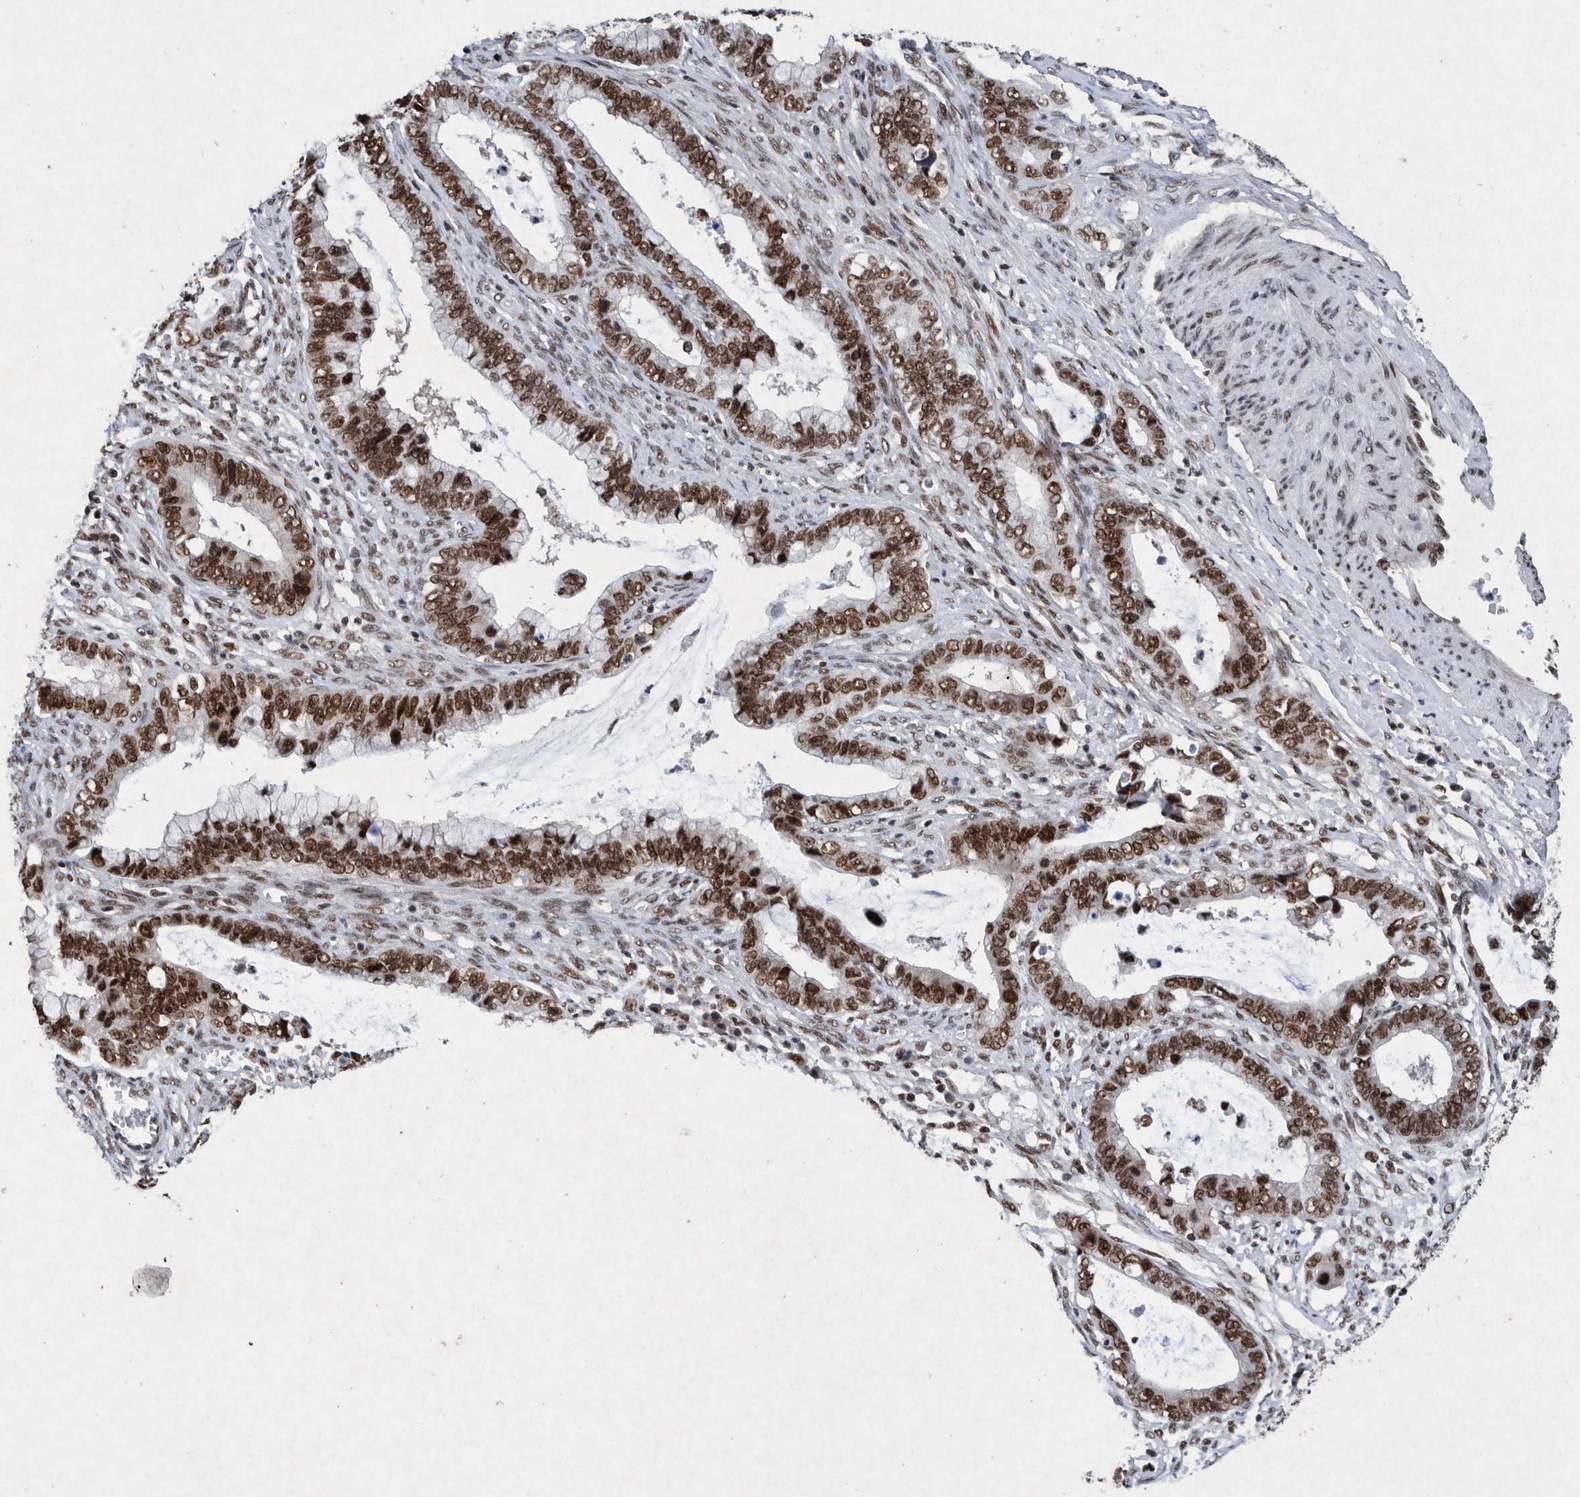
{"staining": {"intensity": "strong", "quantity": ">75%", "location": "nuclear"}, "tissue": "cervical cancer", "cell_type": "Tumor cells", "image_type": "cancer", "snomed": [{"axis": "morphology", "description": "Adenocarcinoma, NOS"}, {"axis": "topography", "description": "Cervix"}], "caption": "IHC histopathology image of neoplastic tissue: human cervical cancer (adenocarcinoma) stained using immunohistochemistry (IHC) reveals high levels of strong protein expression localized specifically in the nuclear of tumor cells, appearing as a nuclear brown color.", "gene": "TAF10", "patient": {"sex": "female", "age": 44}}